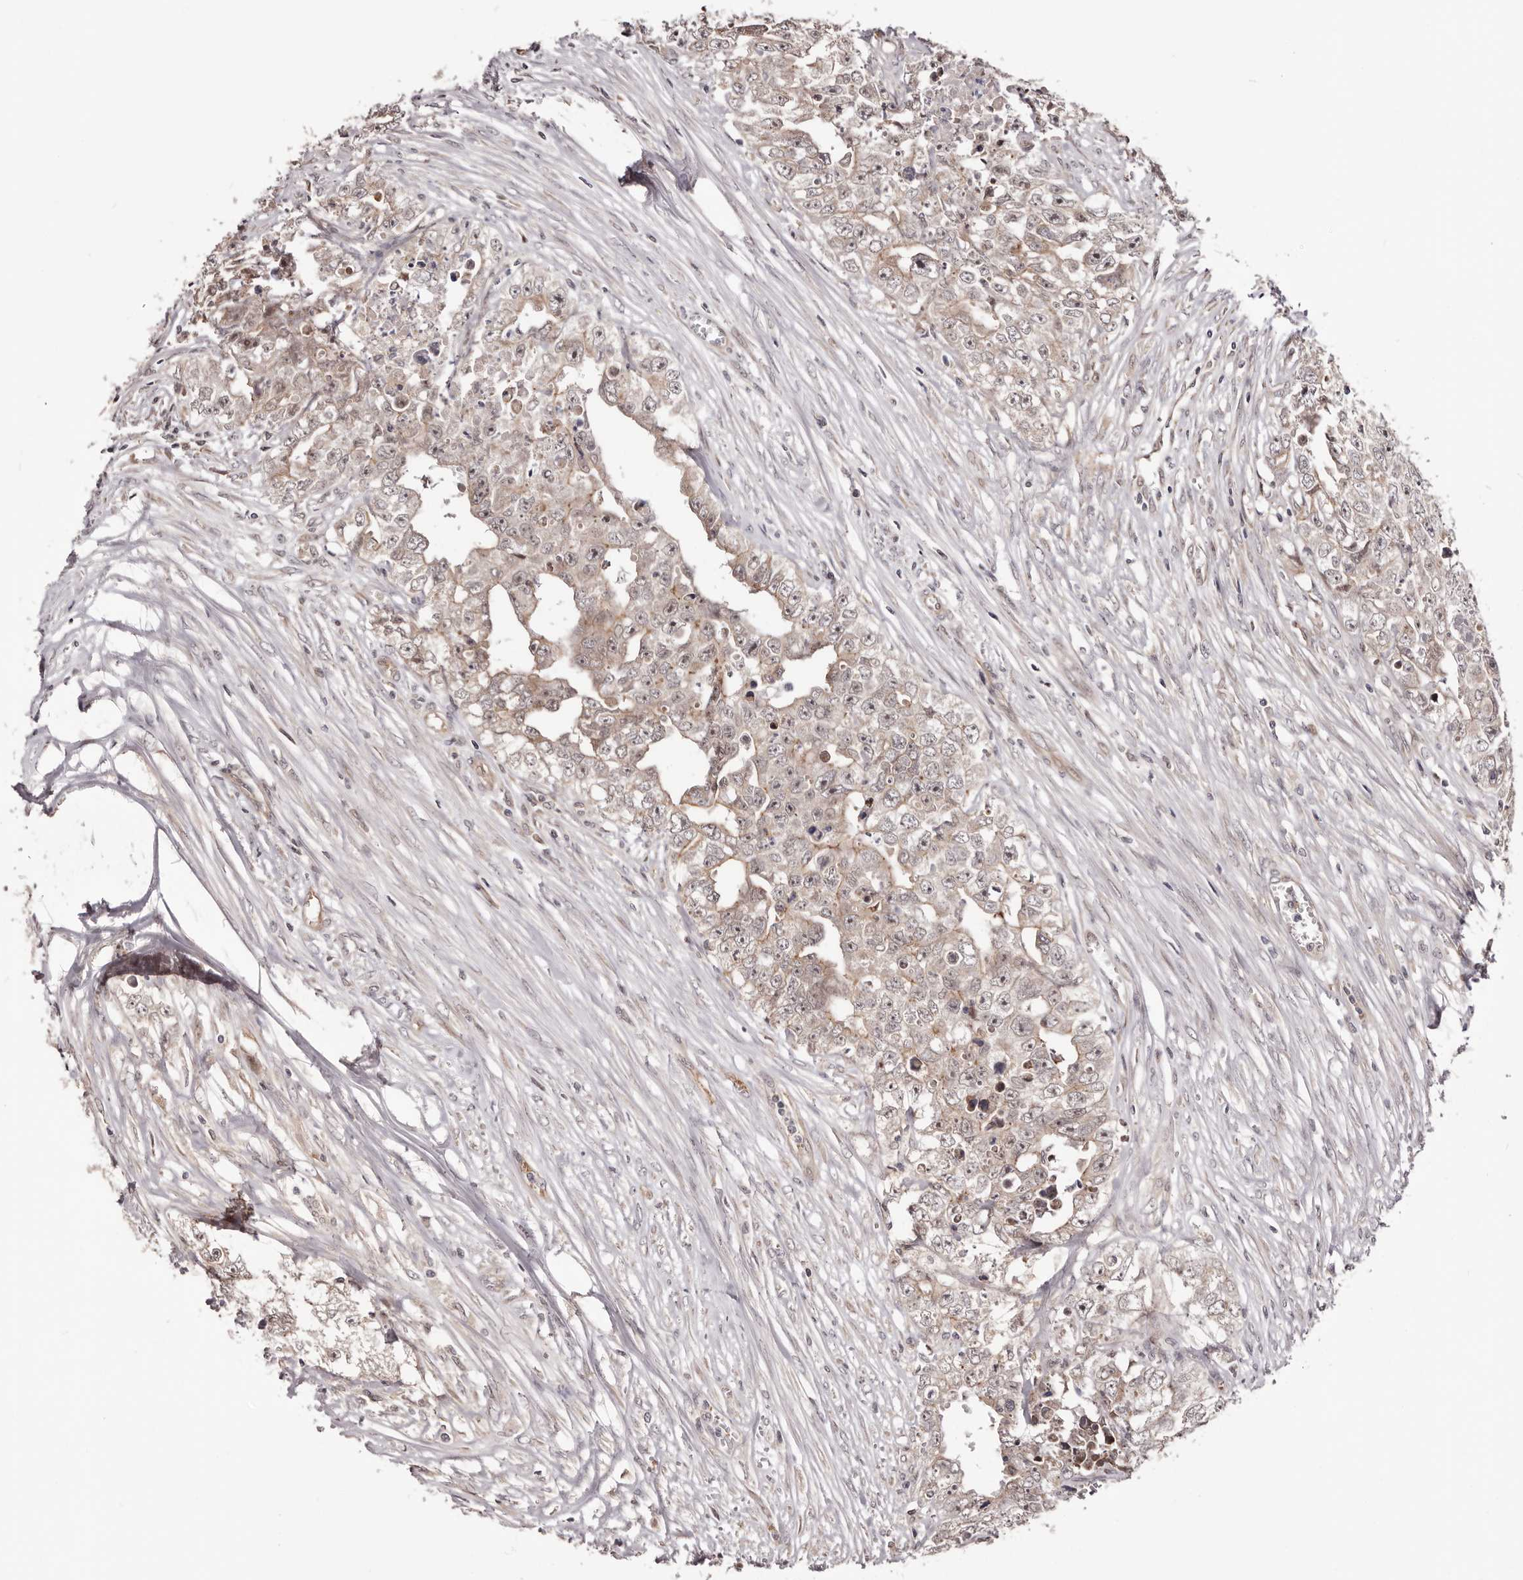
{"staining": {"intensity": "weak", "quantity": "25%-75%", "location": "cytoplasmic/membranous,nuclear"}, "tissue": "testis cancer", "cell_type": "Tumor cells", "image_type": "cancer", "snomed": [{"axis": "morphology", "description": "Seminoma, NOS"}, {"axis": "morphology", "description": "Carcinoma, Embryonal, NOS"}, {"axis": "topography", "description": "Testis"}], "caption": "Weak cytoplasmic/membranous and nuclear protein staining is appreciated in about 25%-75% of tumor cells in testis seminoma.", "gene": "NOL12", "patient": {"sex": "male", "age": 43}}